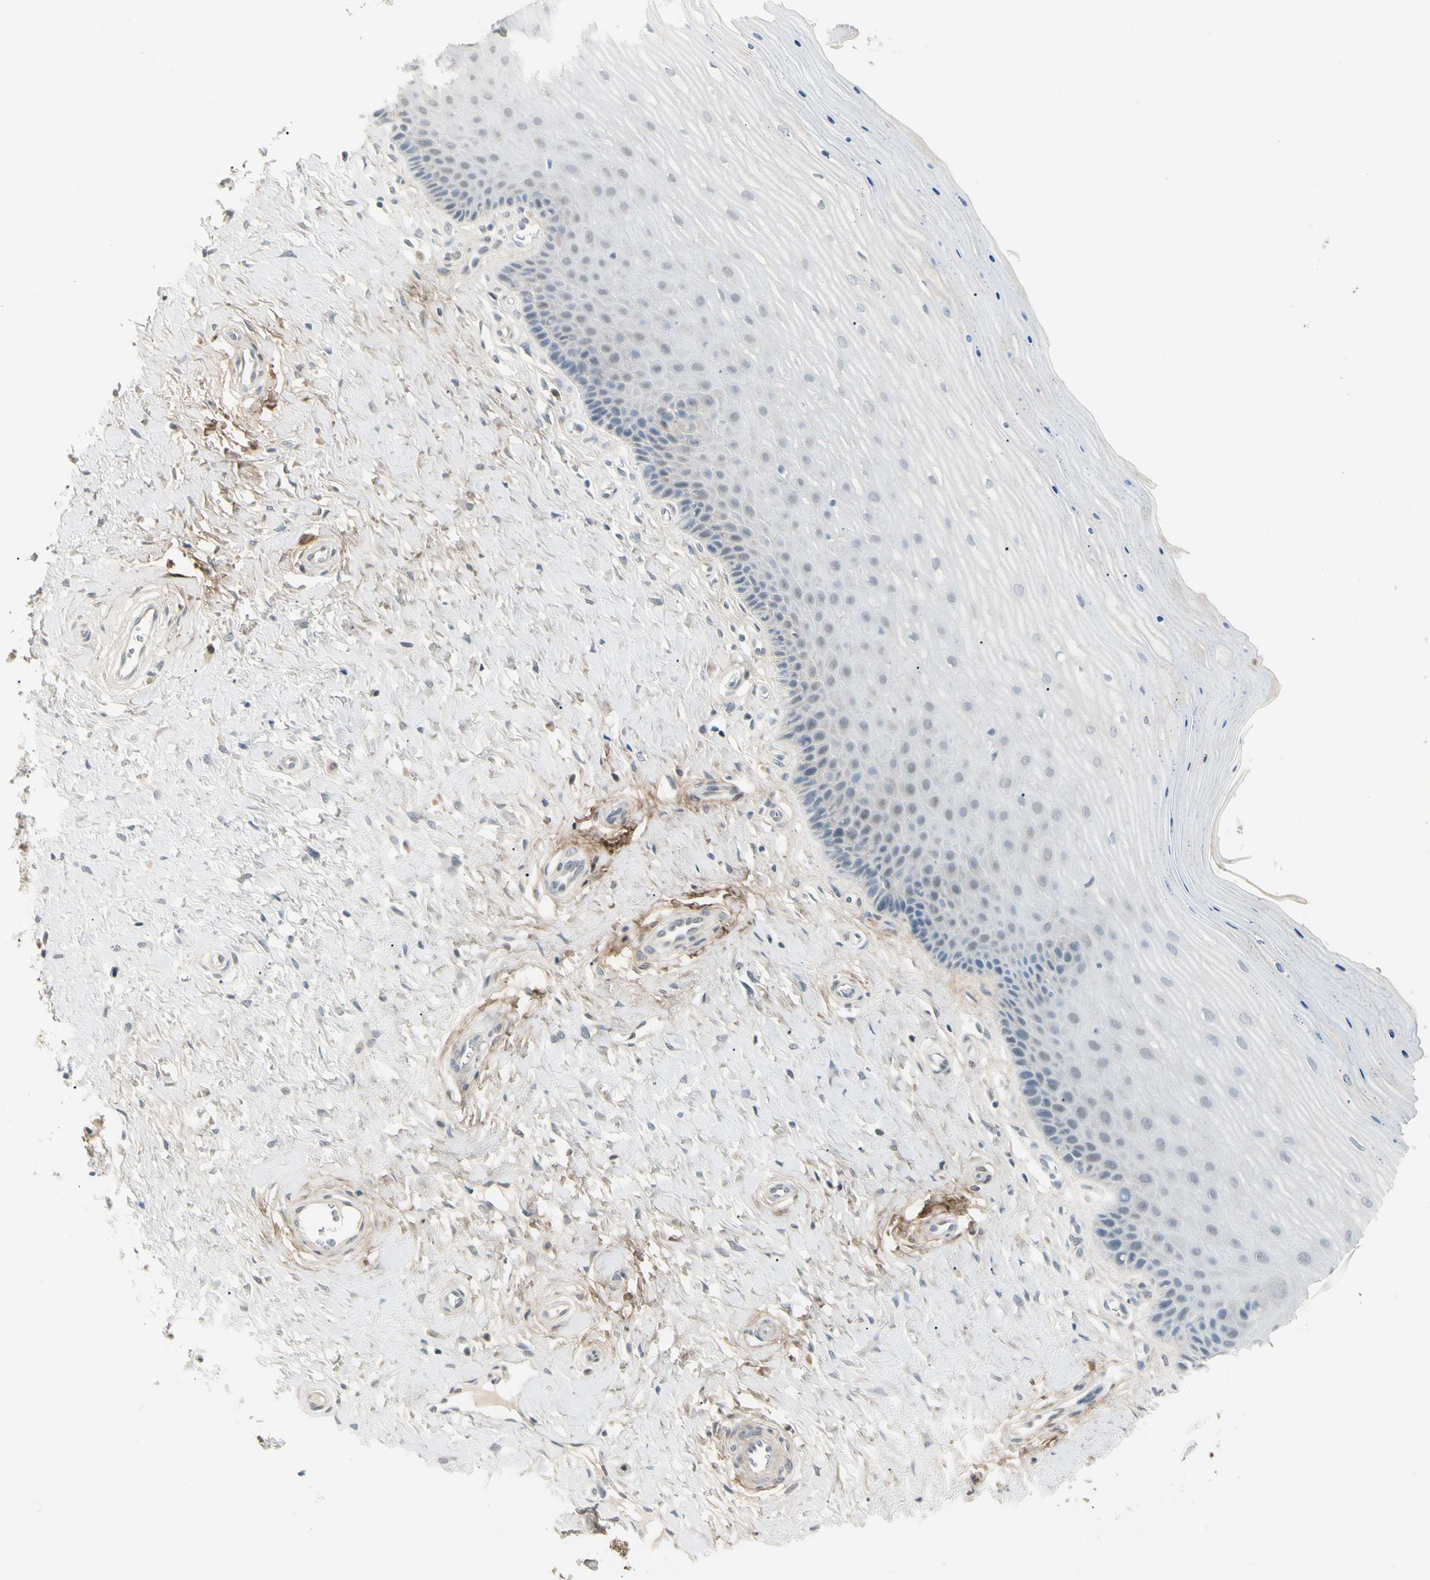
{"staining": {"intensity": "weak", "quantity": "<25%", "location": "nuclear"}, "tissue": "cervix", "cell_type": "Glandular cells", "image_type": "normal", "snomed": [{"axis": "morphology", "description": "Normal tissue, NOS"}, {"axis": "topography", "description": "Cervix"}], "caption": "A high-resolution image shows IHC staining of normal cervix, which exhibits no significant staining in glandular cells.", "gene": "ASPN", "patient": {"sex": "female", "age": 55}}